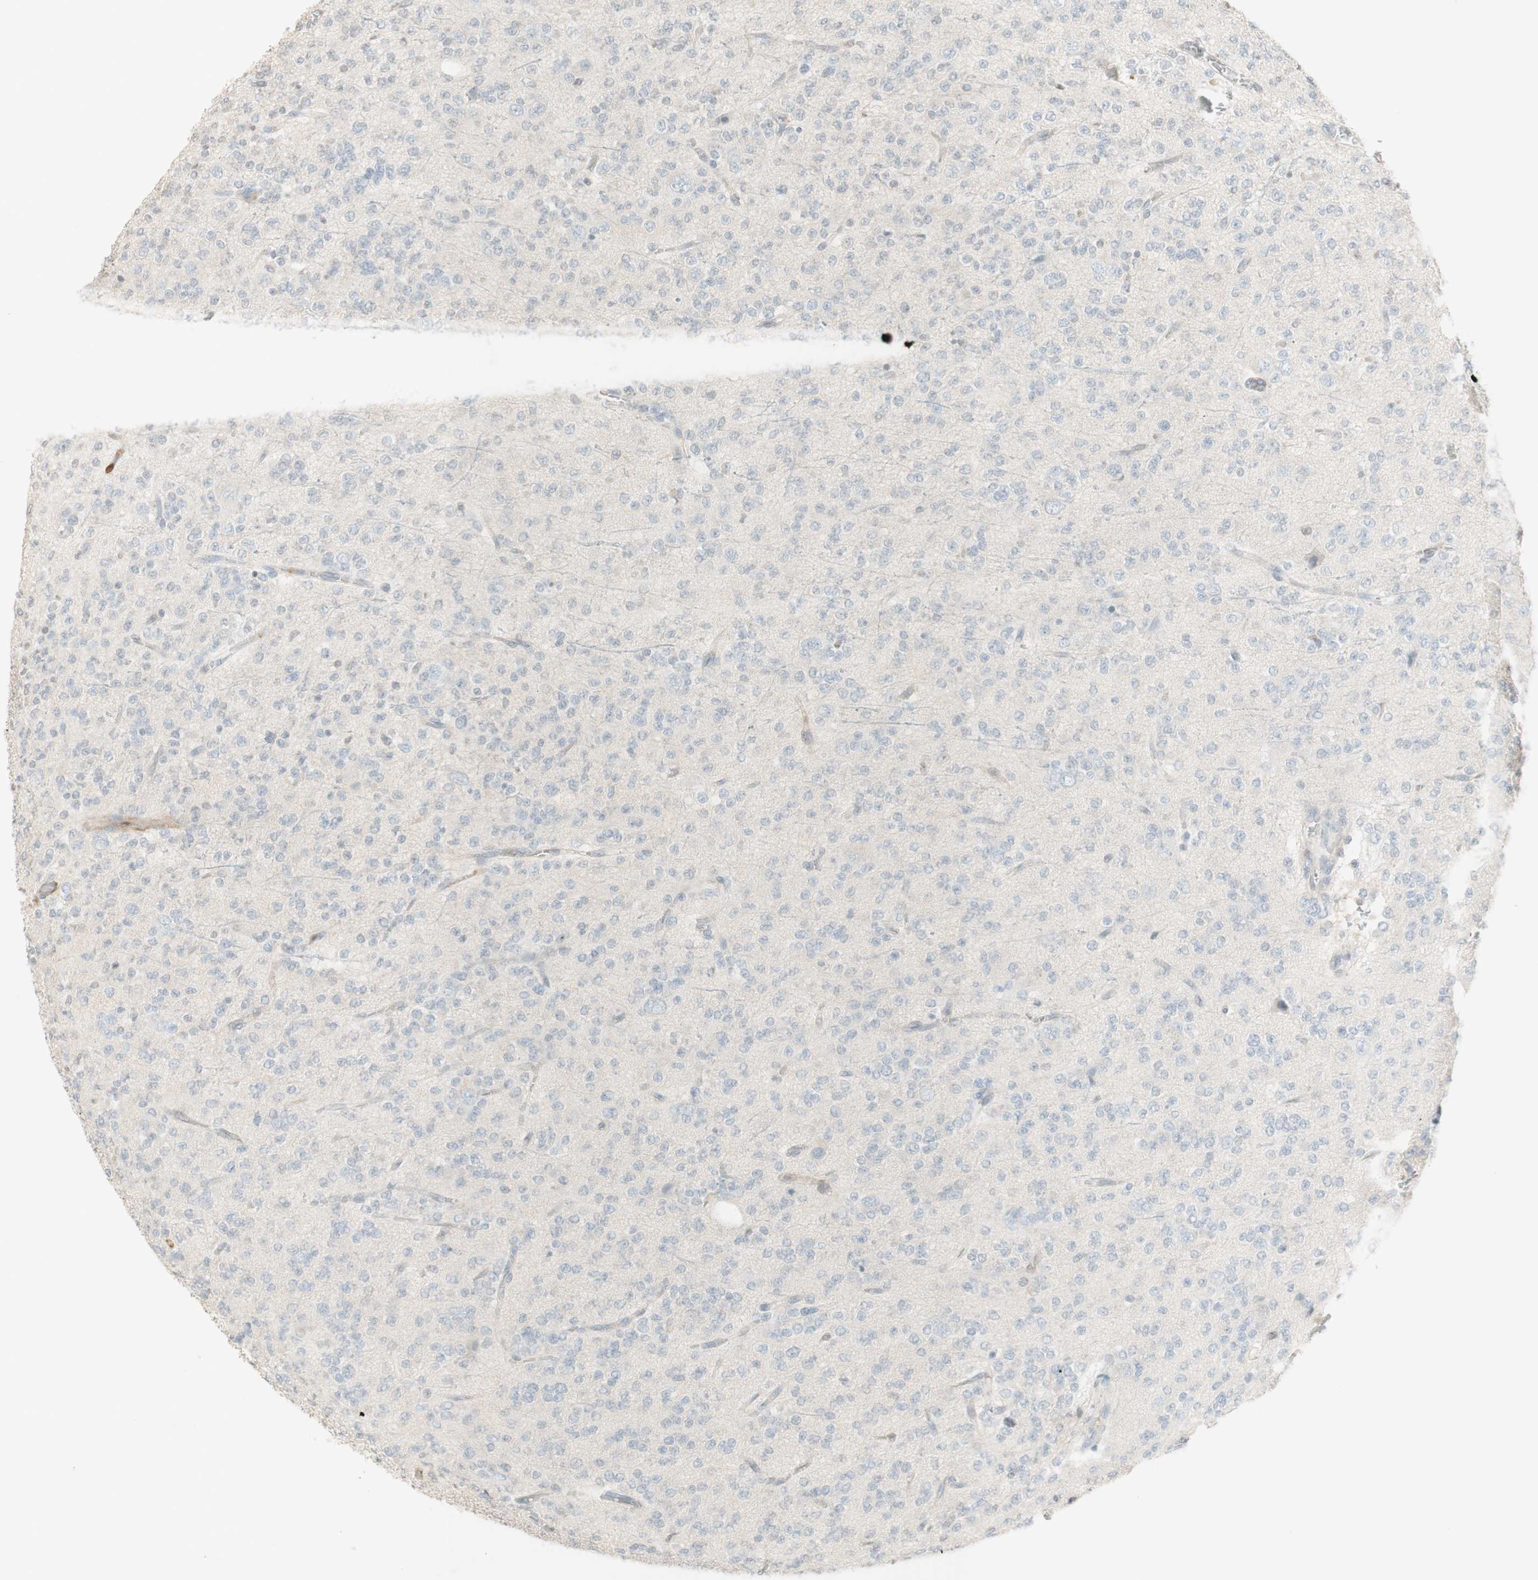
{"staining": {"intensity": "negative", "quantity": "none", "location": "none"}, "tissue": "glioma", "cell_type": "Tumor cells", "image_type": "cancer", "snomed": [{"axis": "morphology", "description": "Glioma, malignant, Low grade"}, {"axis": "topography", "description": "Brain"}], "caption": "Protein analysis of glioma demonstrates no significant staining in tumor cells.", "gene": "NID1", "patient": {"sex": "male", "age": 38}}